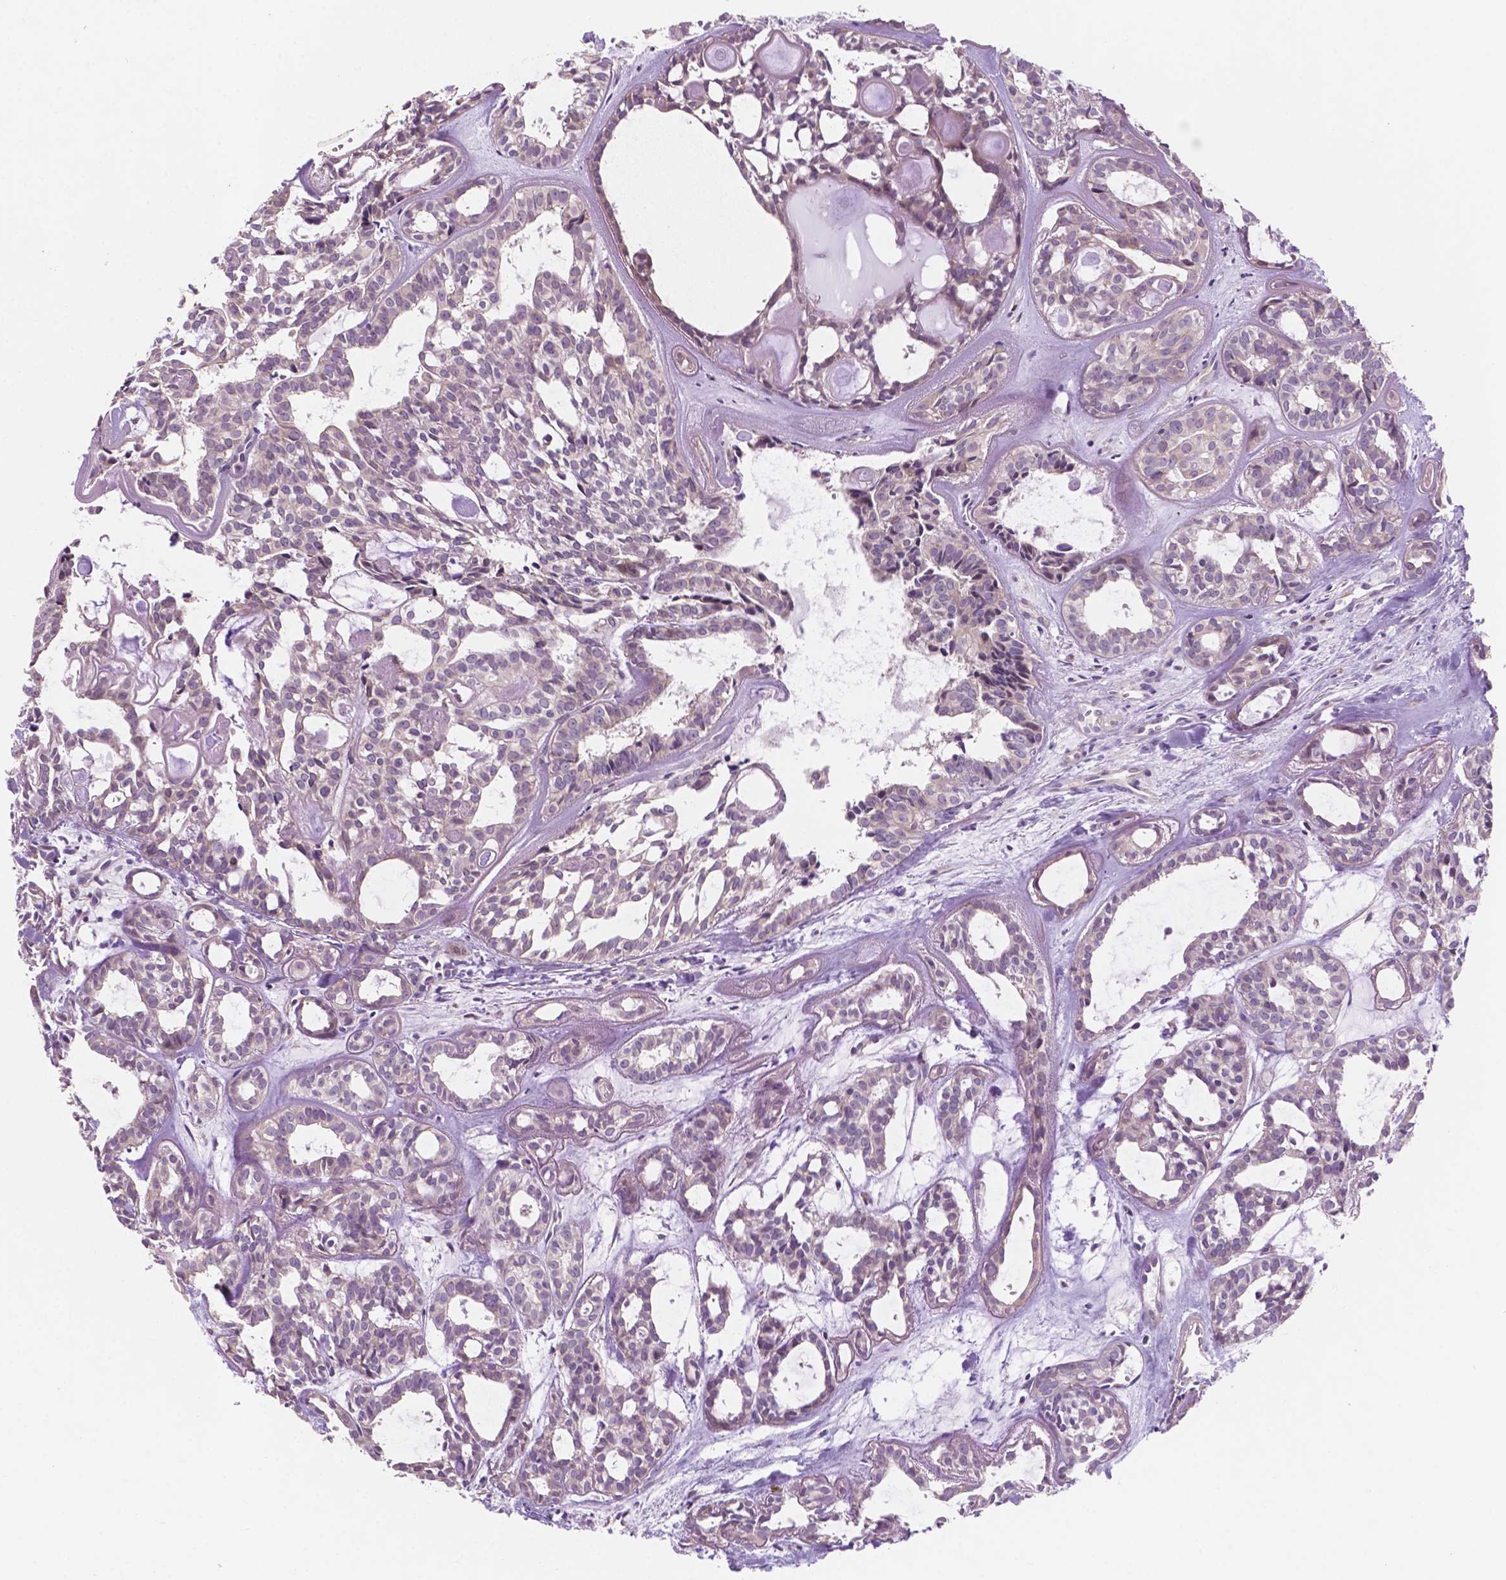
{"staining": {"intensity": "negative", "quantity": "none", "location": "none"}, "tissue": "head and neck cancer", "cell_type": "Tumor cells", "image_type": "cancer", "snomed": [{"axis": "morphology", "description": "Adenocarcinoma, NOS"}, {"axis": "topography", "description": "Head-Neck"}], "caption": "A photomicrograph of human head and neck cancer is negative for staining in tumor cells.", "gene": "LRP1B", "patient": {"sex": "female", "age": 62}}